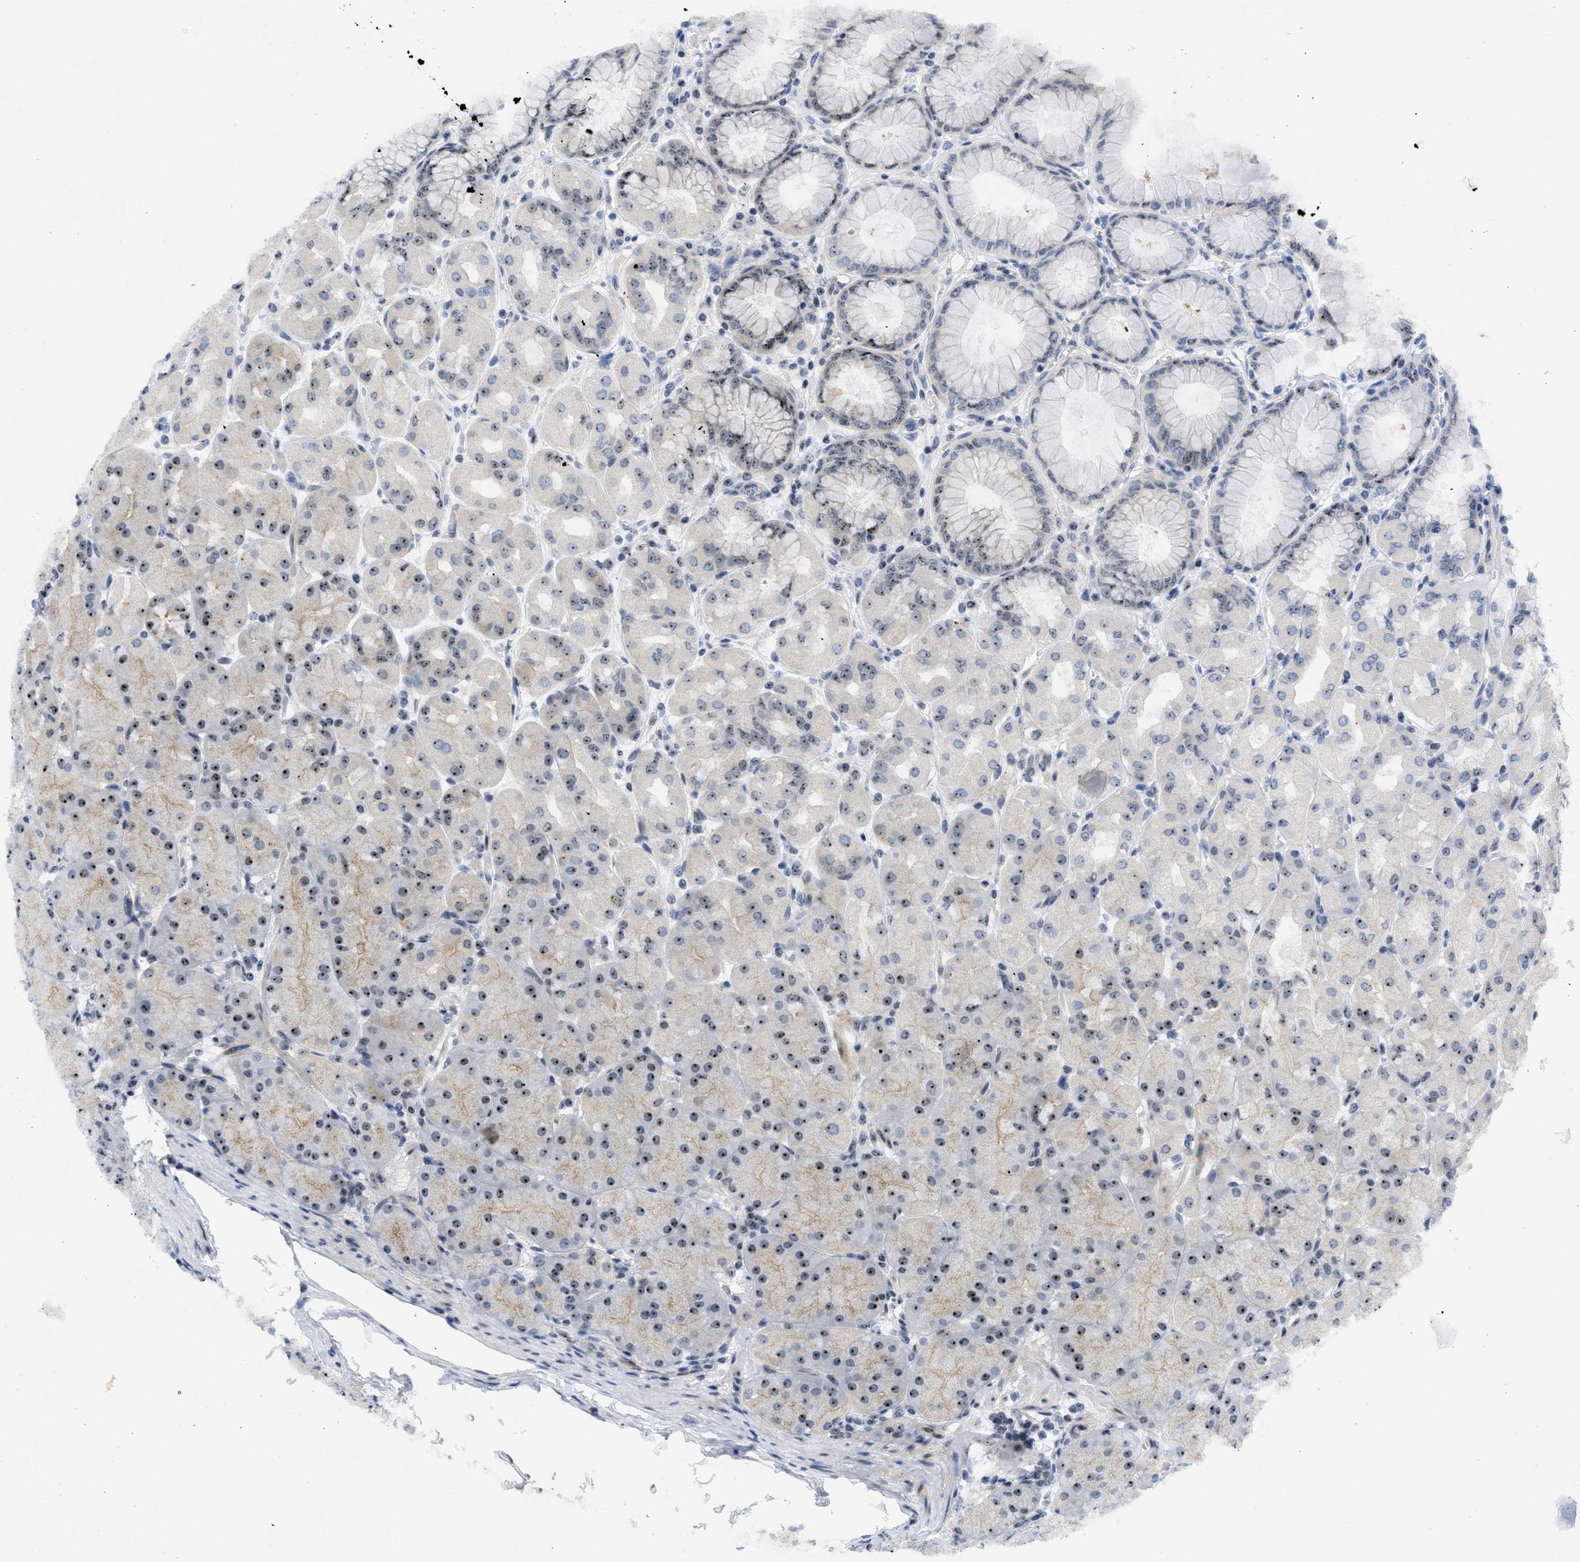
{"staining": {"intensity": "moderate", "quantity": "25%-75%", "location": "nuclear"}, "tissue": "stomach", "cell_type": "Glandular cells", "image_type": "normal", "snomed": [{"axis": "morphology", "description": "Normal tissue, NOS"}, {"axis": "topography", "description": "Stomach, upper"}], "caption": "Brown immunohistochemical staining in unremarkable stomach exhibits moderate nuclear positivity in about 25%-75% of glandular cells.", "gene": "NOP58", "patient": {"sex": "female", "age": 56}}